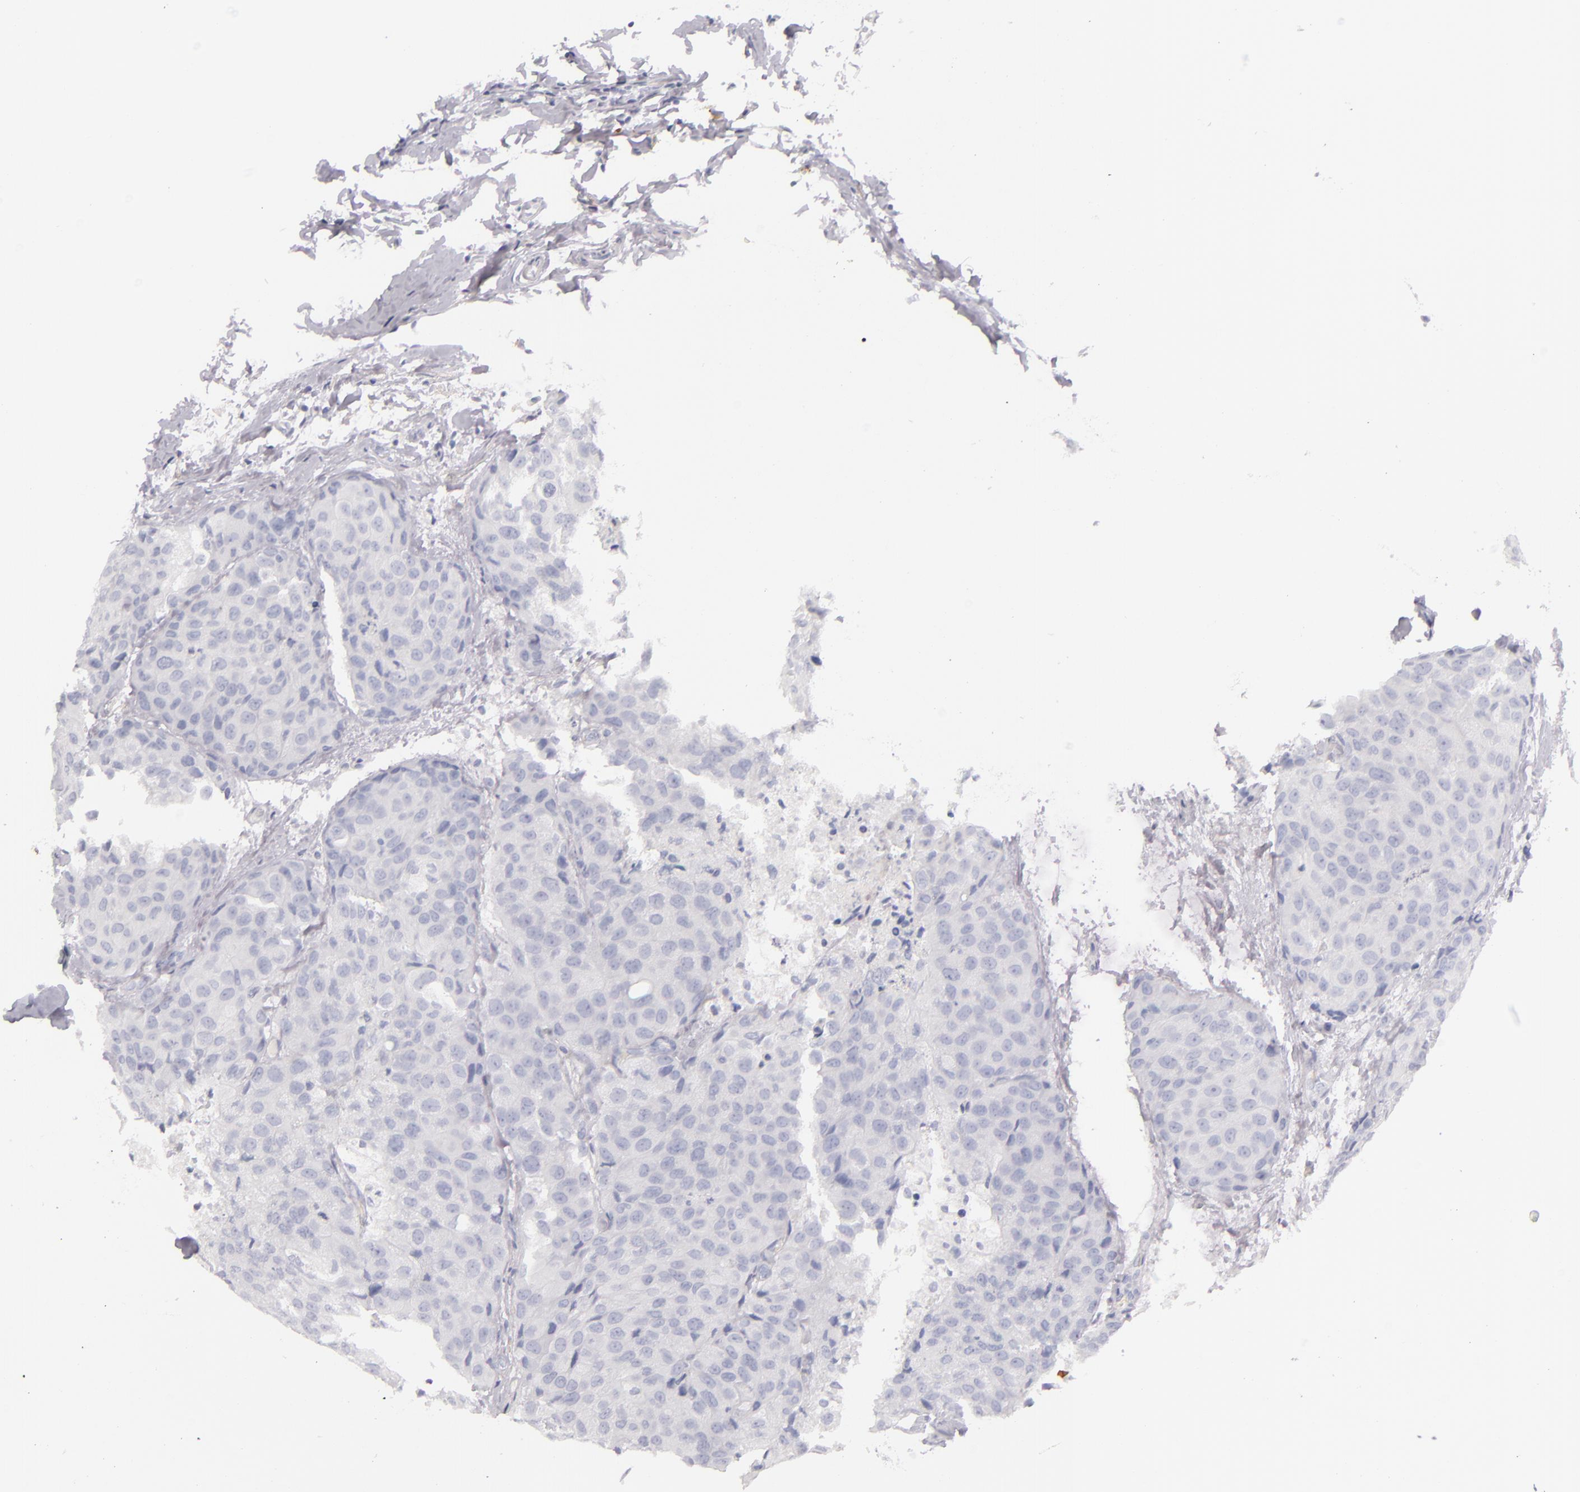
{"staining": {"intensity": "negative", "quantity": "none", "location": "none"}, "tissue": "breast cancer", "cell_type": "Tumor cells", "image_type": "cancer", "snomed": [{"axis": "morphology", "description": "Duct carcinoma"}, {"axis": "topography", "description": "Breast"}], "caption": "This is an immunohistochemistry (IHC) micrograph of human invasive ductal carcinoma (breast). There is no staining in tumor cells.", "gene": "FABP1", "patient": {"sex": "female", "age": 68}}